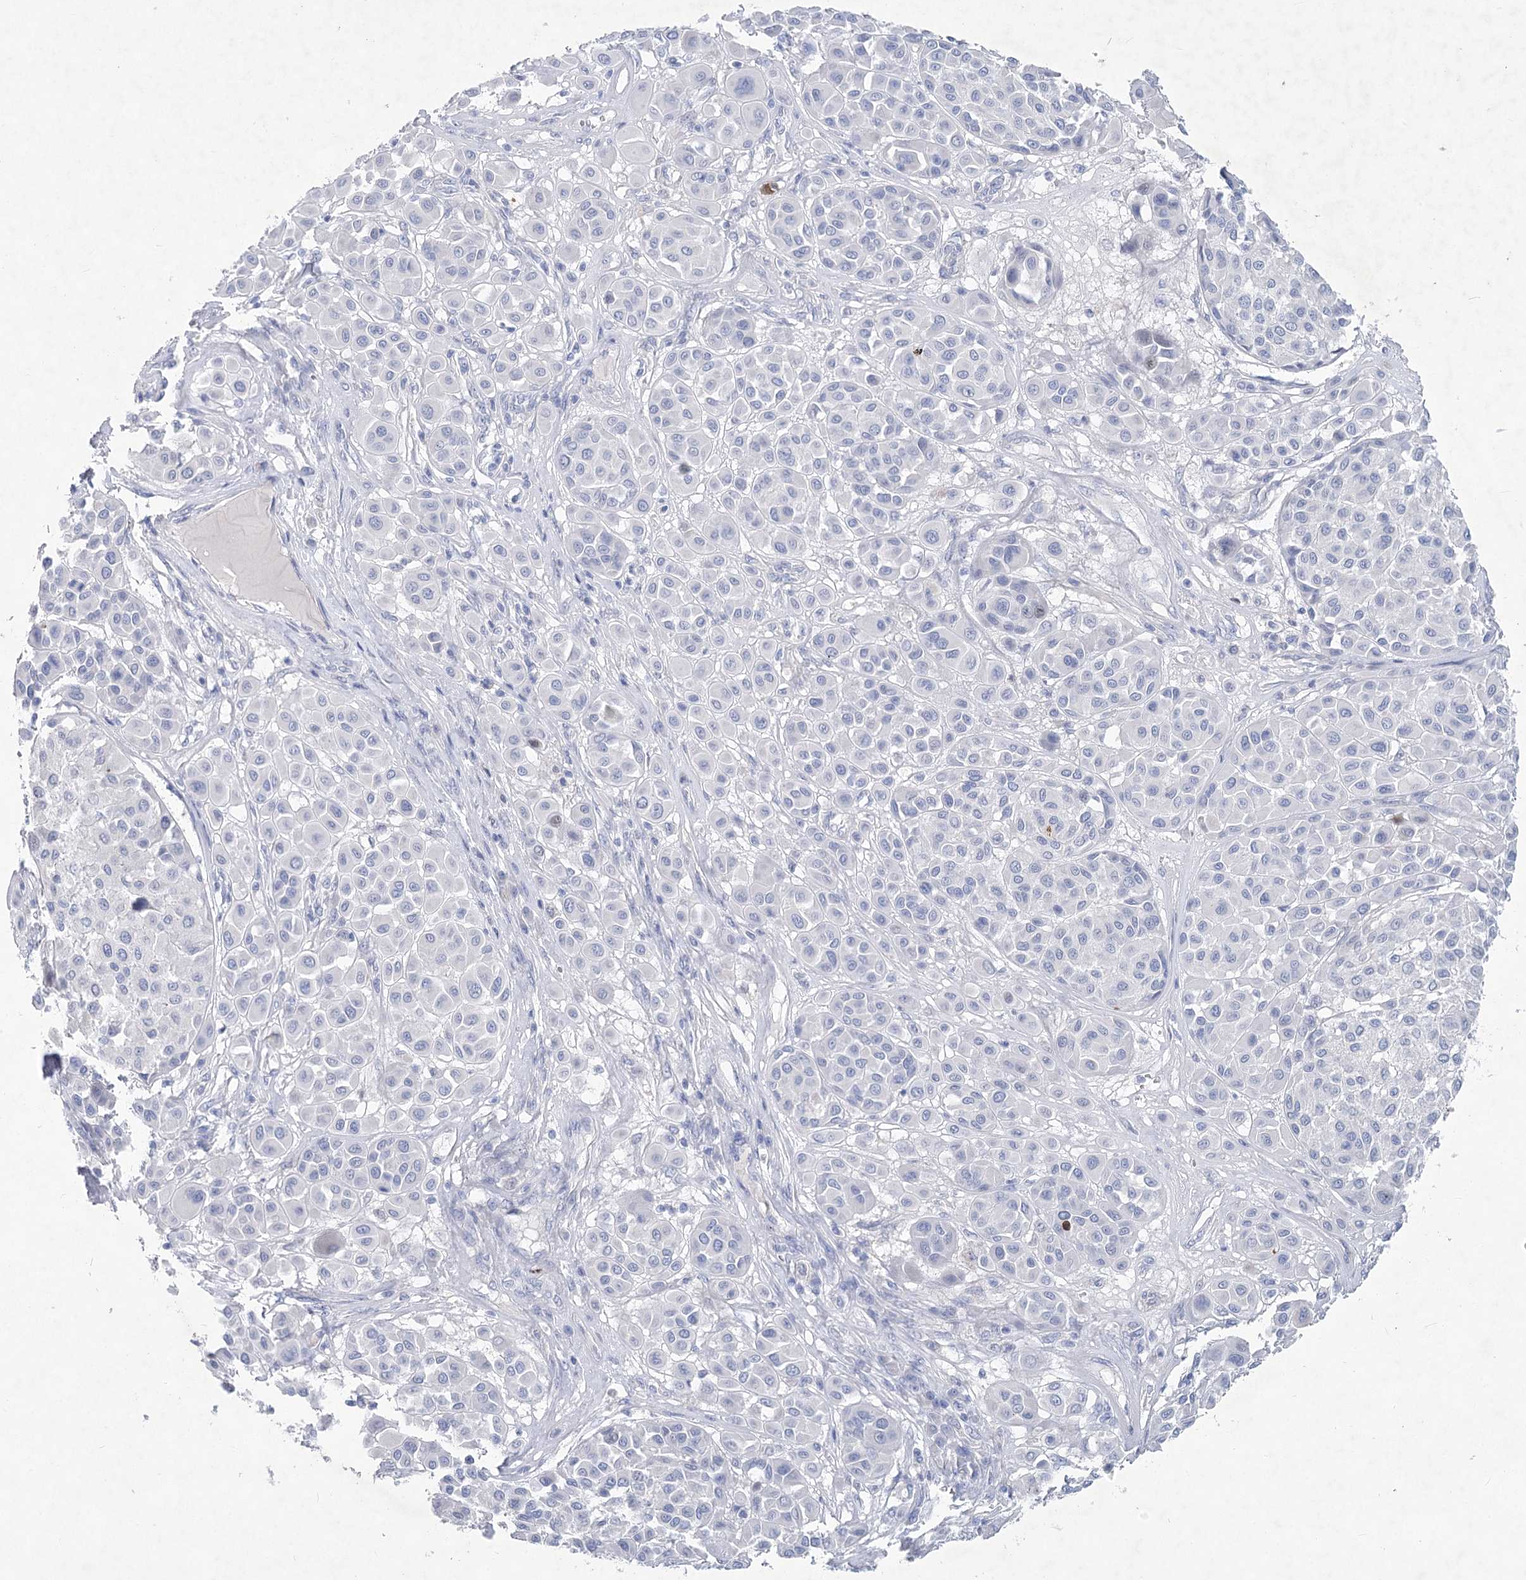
{"staining": {"intensity": "negative", "quantity": "none", "location": "none"}, "tissue": "melanoma", "cell_type": "Tumor cells", "image_type": "cancer", "snomed": [{"axis": "morphology", "description": "Malignant melanoma, Metastatic site"}, {"axis": "topography", "description": "Soft tissue"}], "caption": "Immunohistochemical staining of malignant melanoma (metastatic site) reveals no significant expression in tumor cells. Nuclei are stained in blue.", "gene": "WDR74", "patient": {"sex": "male", "age": 41}}